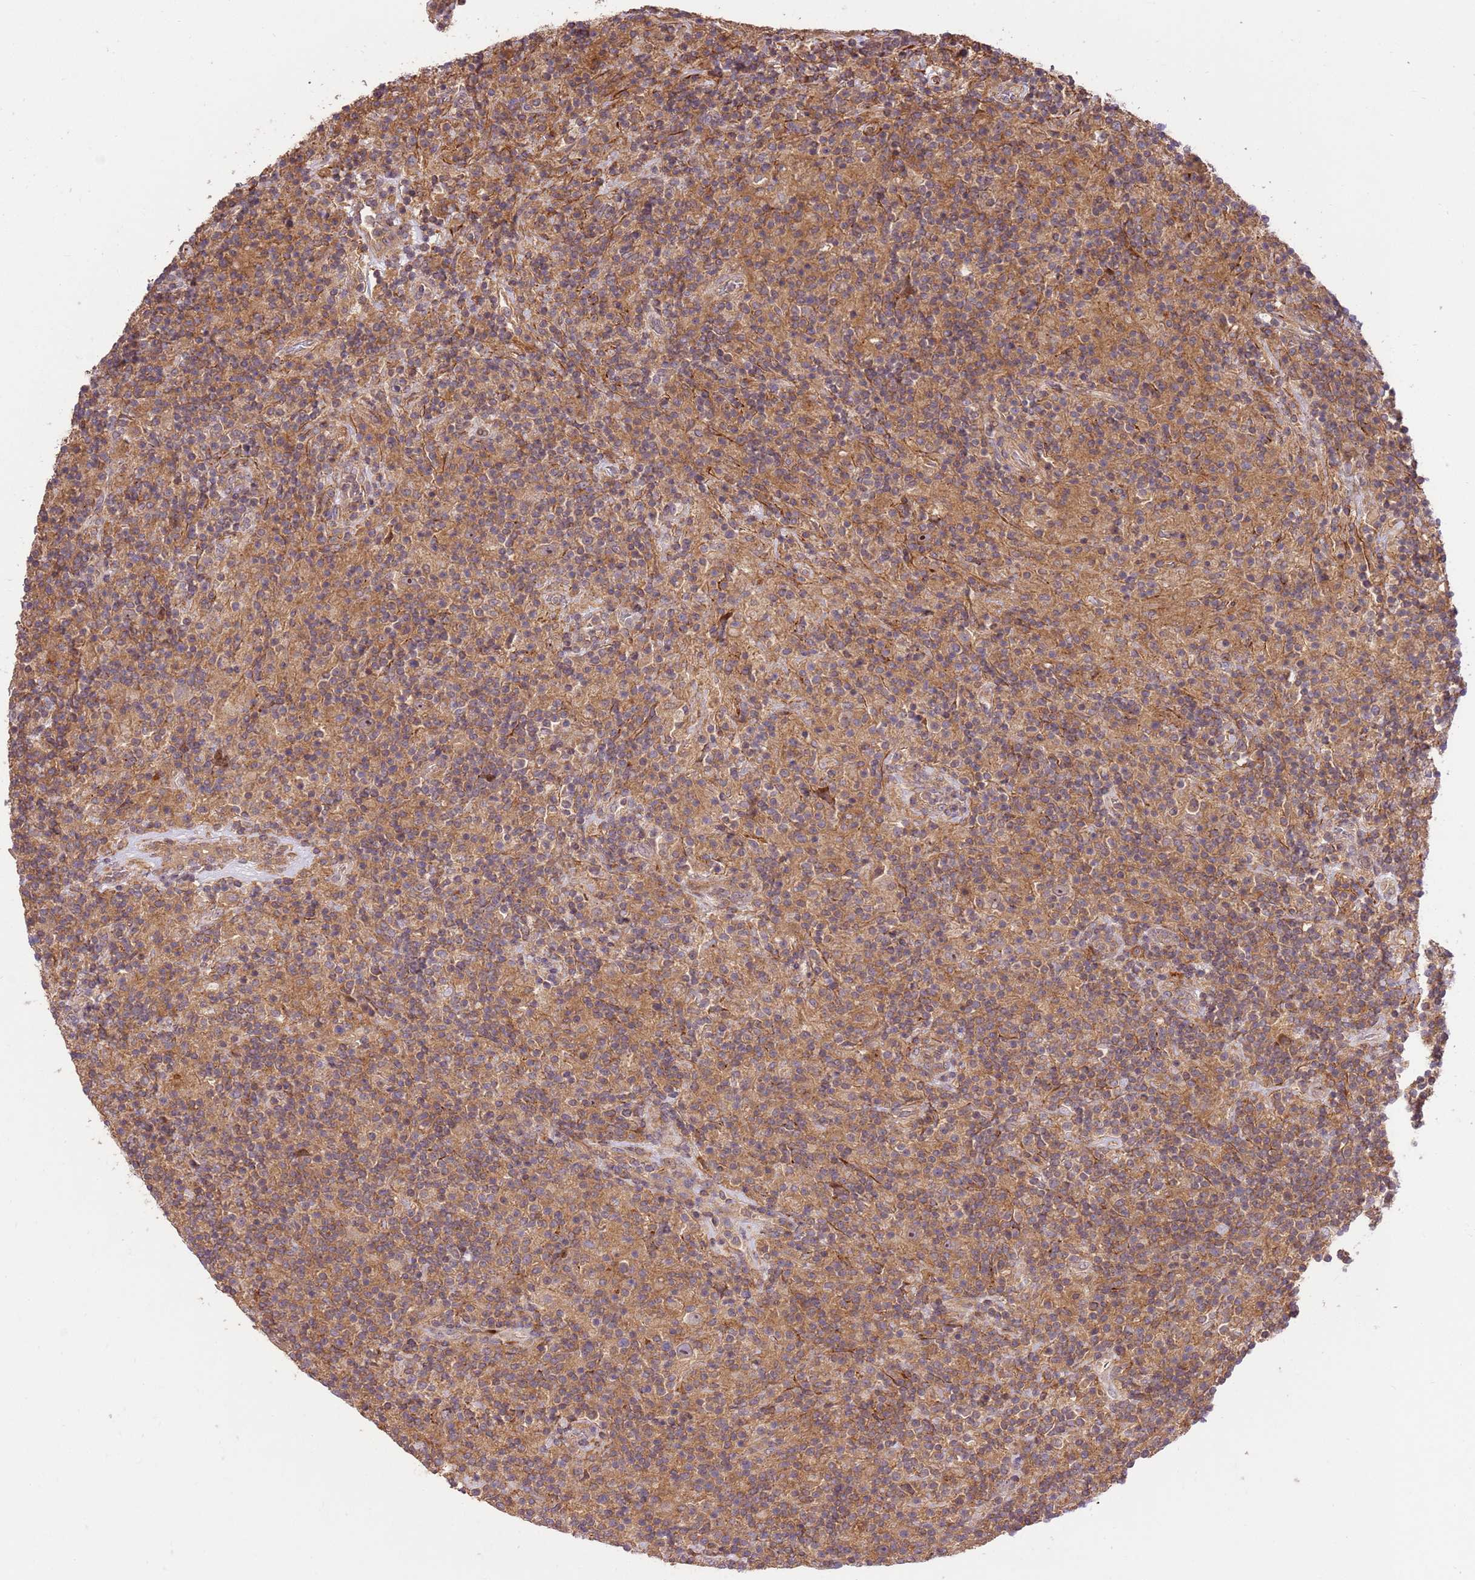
{"staining": {"intensity": "negative", "quantity": "none", "location": "none"}, "tissue": "lymphoma", "cell_type": "Tumor cells", "image_type": "cancer", "snomed": [{"axis": "morphology", "description": "Hodgkin's disease, NOS"}, {"axis": "topography", "description": "Lymph node"}], "caption": "This photomicrograph is of lymphoma stained with immunohistochemistry to label a protein in brown with the nuclei are counter-stained blue. There is no positivity in tumor cells.", "gene": "GAREM1", "patient": {"sex": "male", "age": 70}}